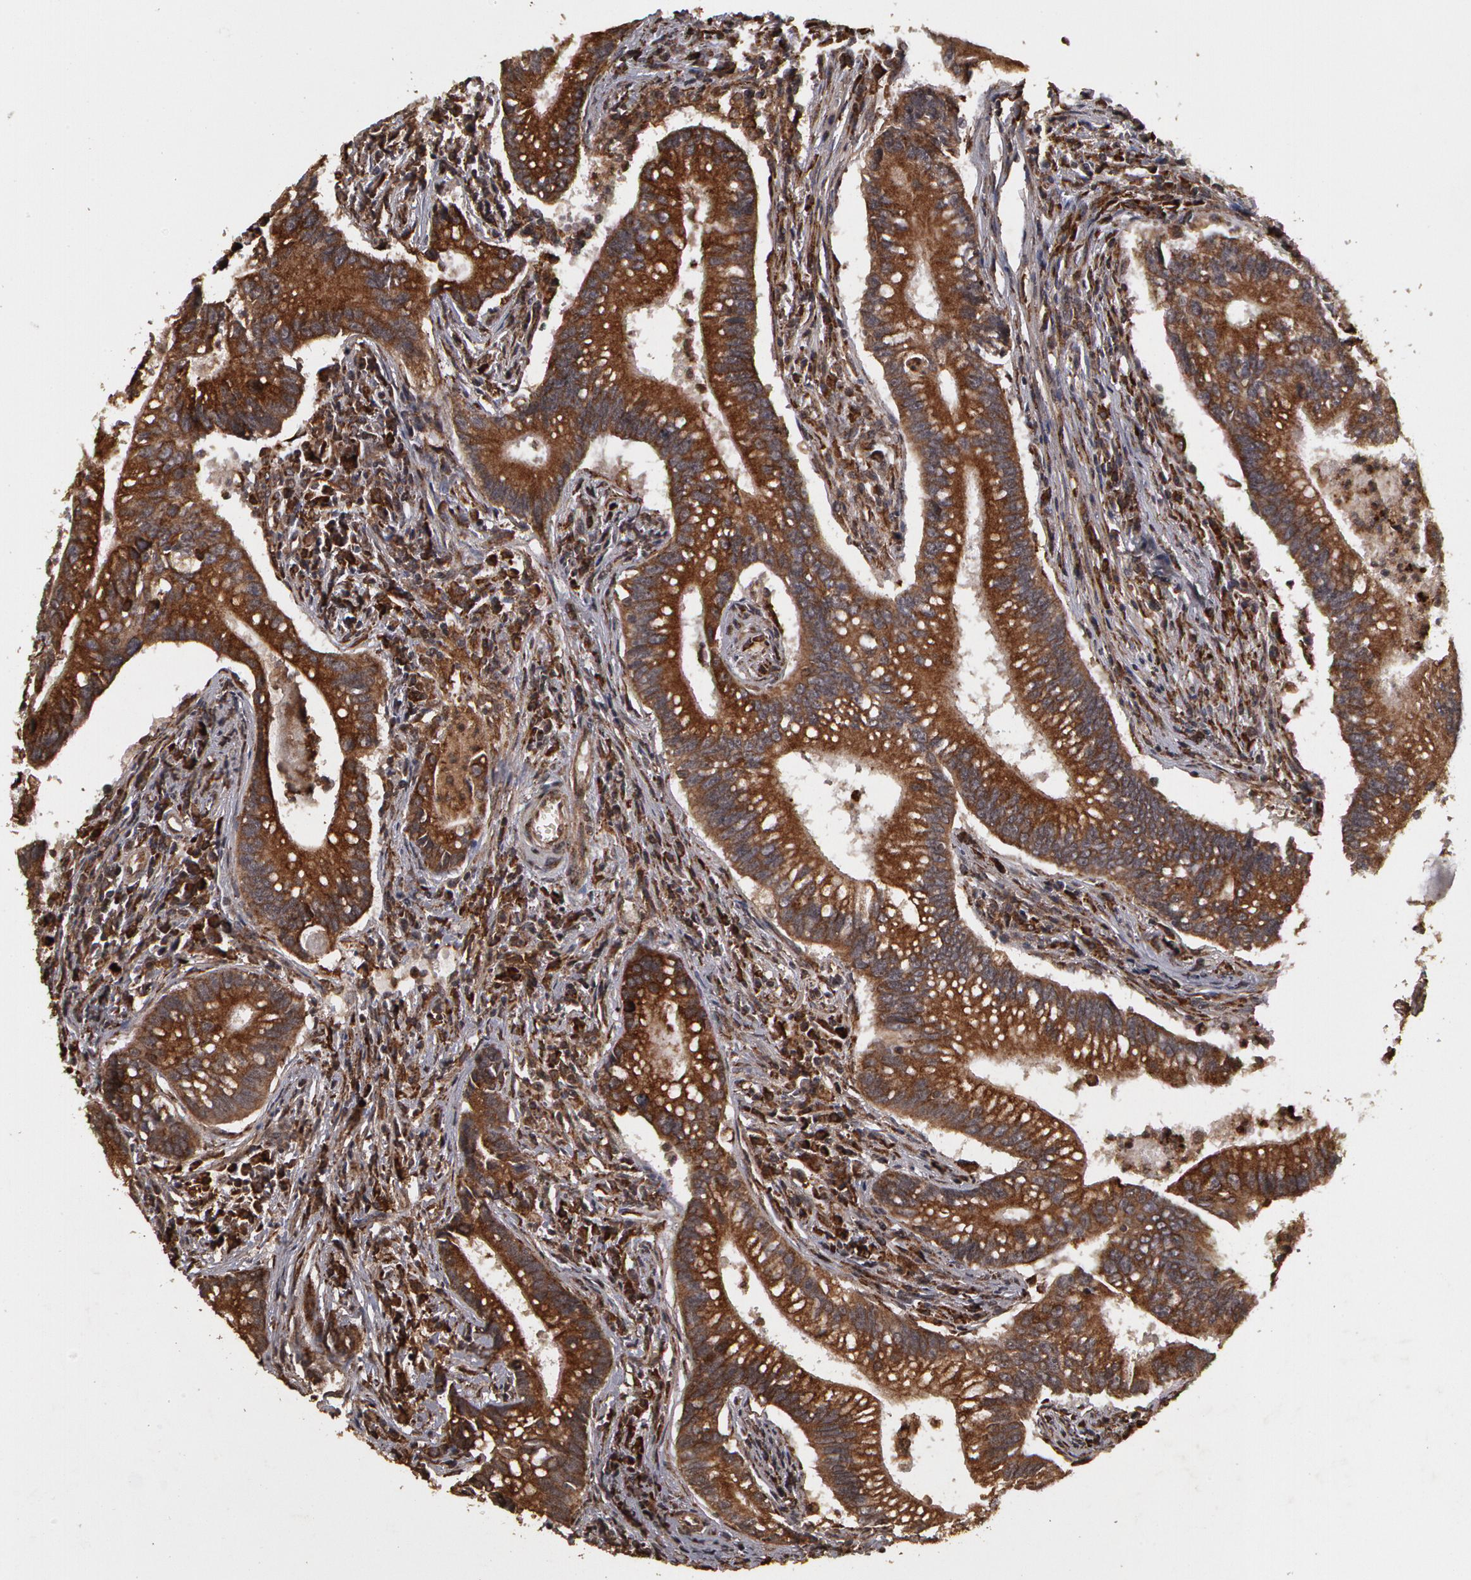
{"staining": {"intensity": "moderate", "quantity": ">75%", "location": "cytoplasmic/membranous"}, "tissue": "colorectal cancer", "cell_type": "Tumor cells", "image_type": "cancer", "snomed": [{"axis": "morphology", "description": "Adenocarcinoma, NOS"}, {"axis": "topography", "description": "Rectum"}], "caption": "The photomicrograph reveals immunohistochemical staining of colorectal cancer (adenocarcinoma). There is moderate cytoplasmic/membranous positivity is appreciated in about >75% of tumor cells.", "gene": "CALR", "patient": {"sex": "female", "age": 81}}